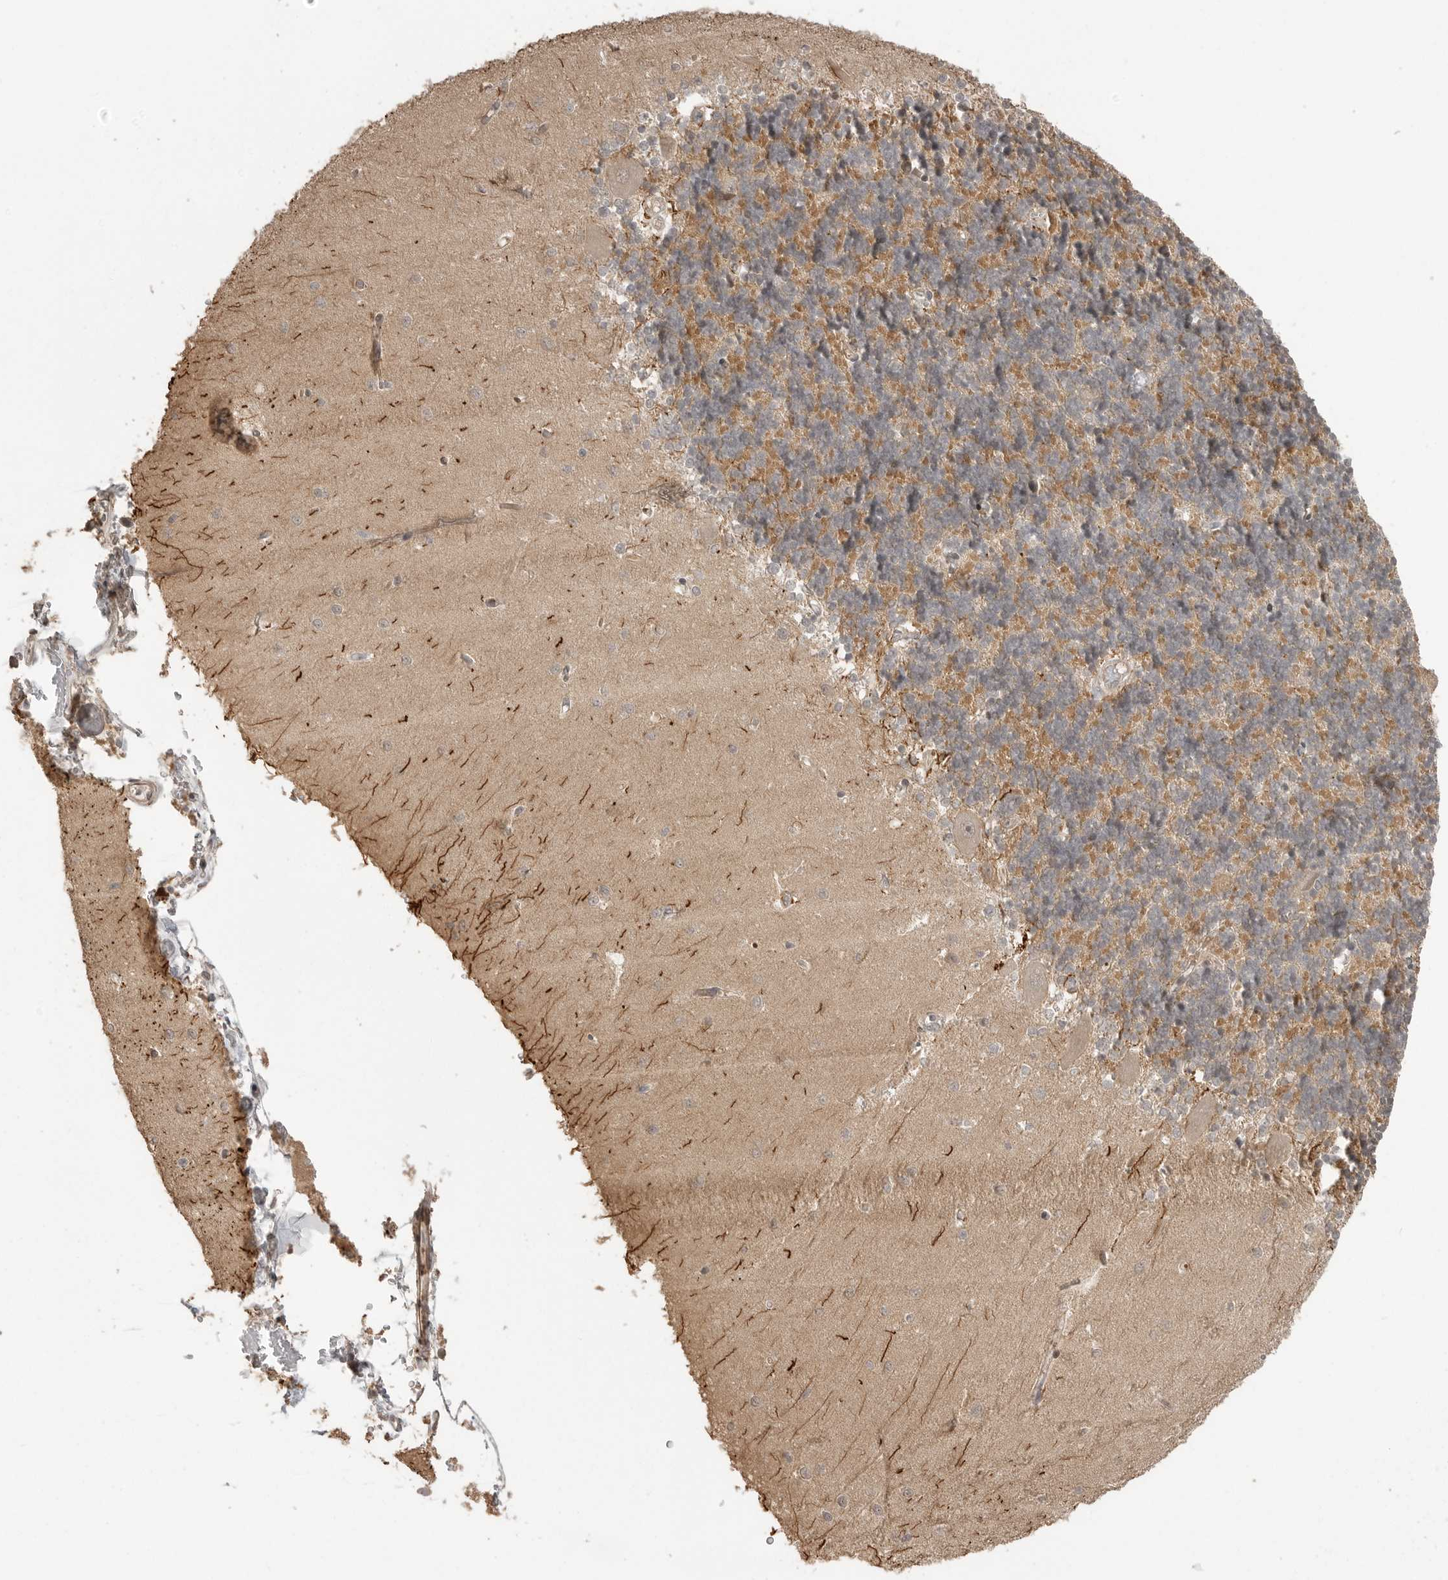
{"staining": {"intensity": "moderate", "quantity": "<25%", "location": "cytoplasmic/membranous"}, "tissue": "cerebellum", "cell_type": "Cells in granular layer", "image_type": "normal", "snomed": [{"axis": "morphology", "description": "Normal tissue, NOS"}, {"axis": "topography", "description": "Cerebellum"}], "caption": "Brown immunohistochemical staining in benign cerebellum reveals moderate cytoplasmic/membranous staining in approximately <25% of cells in granular layer.", "gene": "SMG8", "patient": {"sex": "male", "age": 37}}